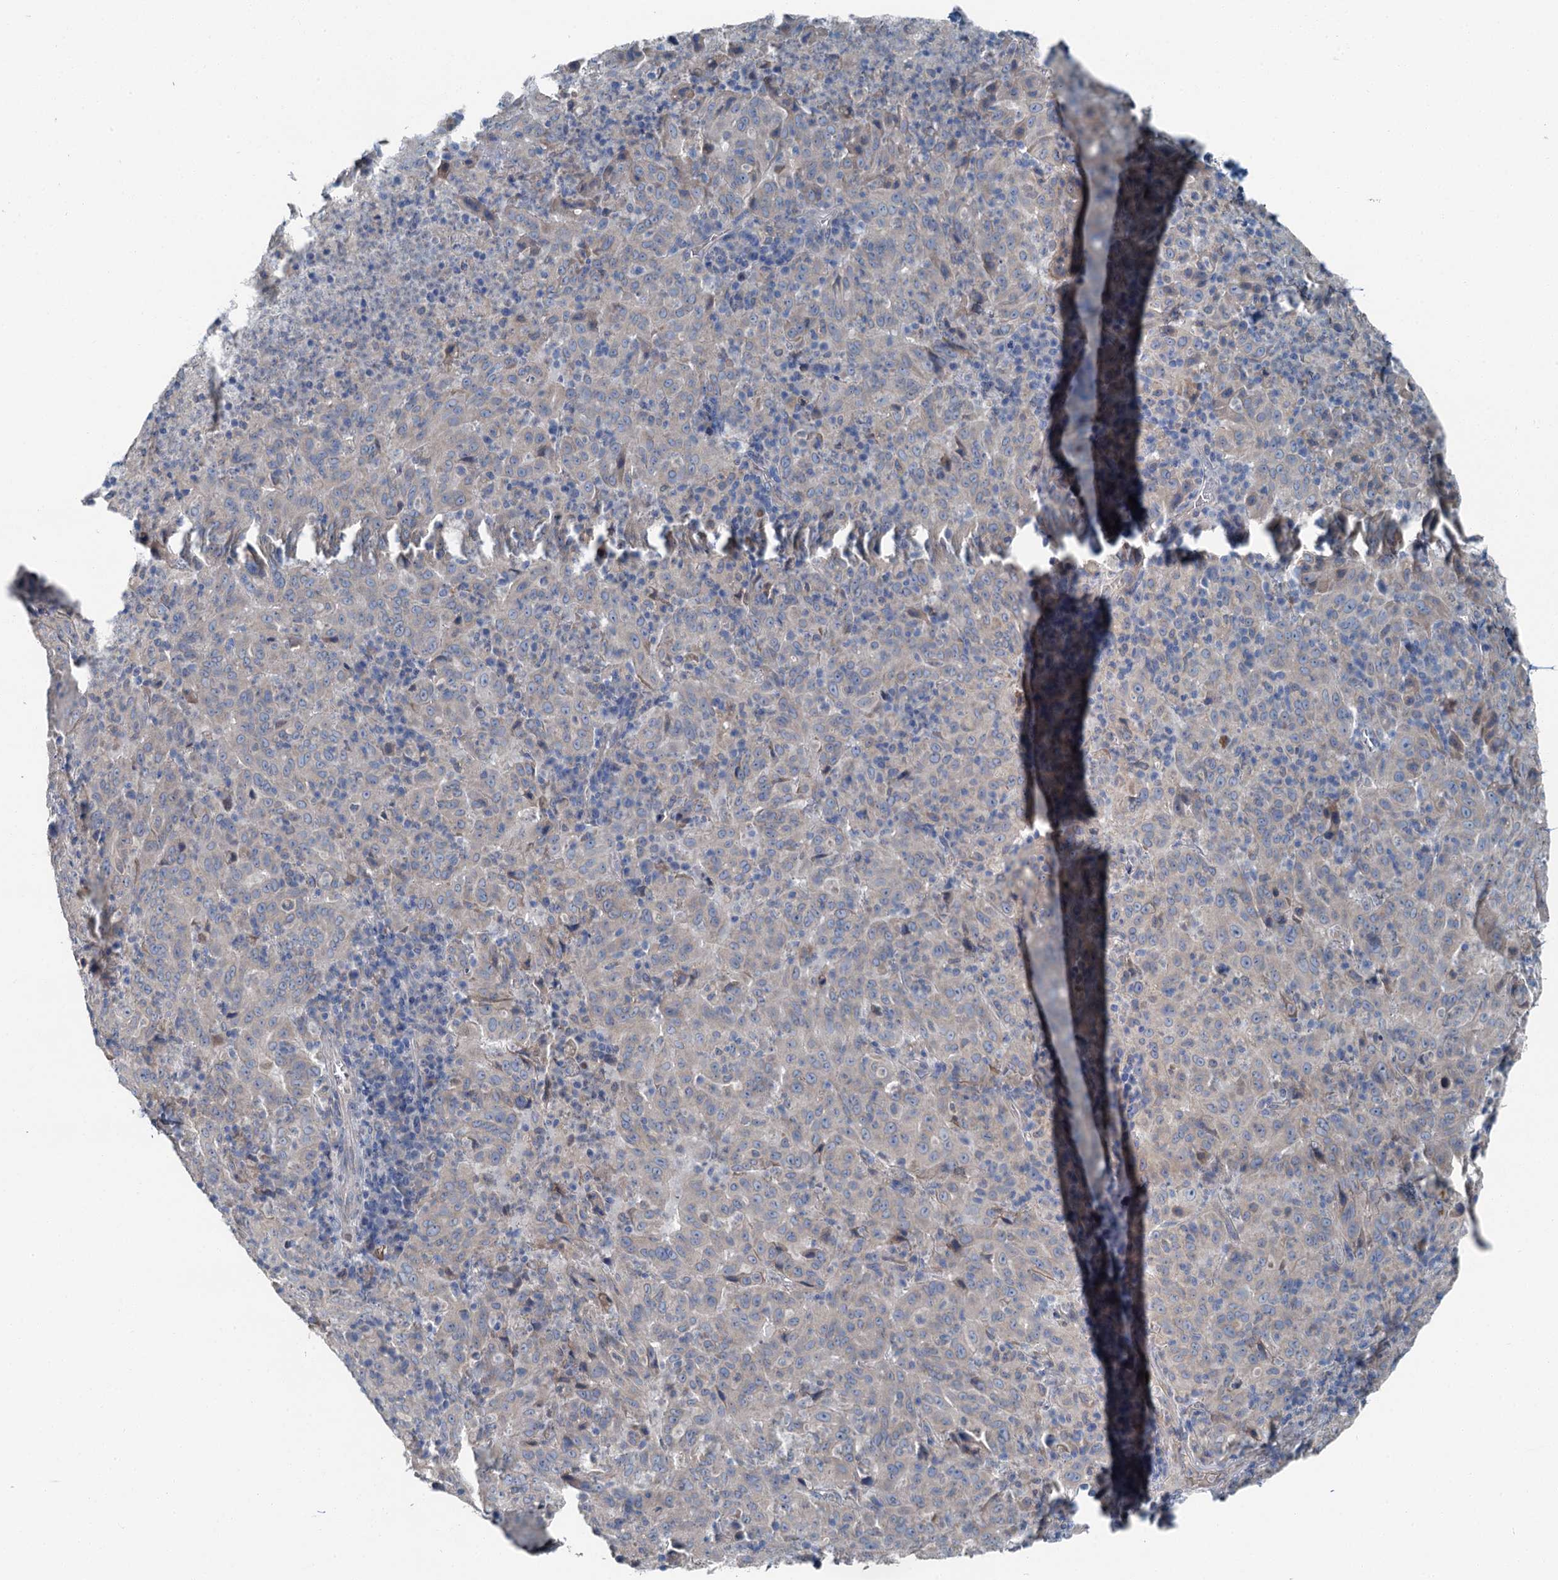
{"staining": {"intensity": "negative", "quantity": "none", "location": "none"}, "tissue": "pancreatic cancer", "cell_type": "Tumor cells", "image_type": "cancer", "snomed": [{"axis": "morphology", "description": "Adenocarcinoma, NOS"}, {"axis": "topography", "description": "Pancreas"}], "caption": "Tumor cells show no significant protein expression in pancreatic cancer.", "gene": "C6orf120", "patient": {"sex": "male", "age": 63}}